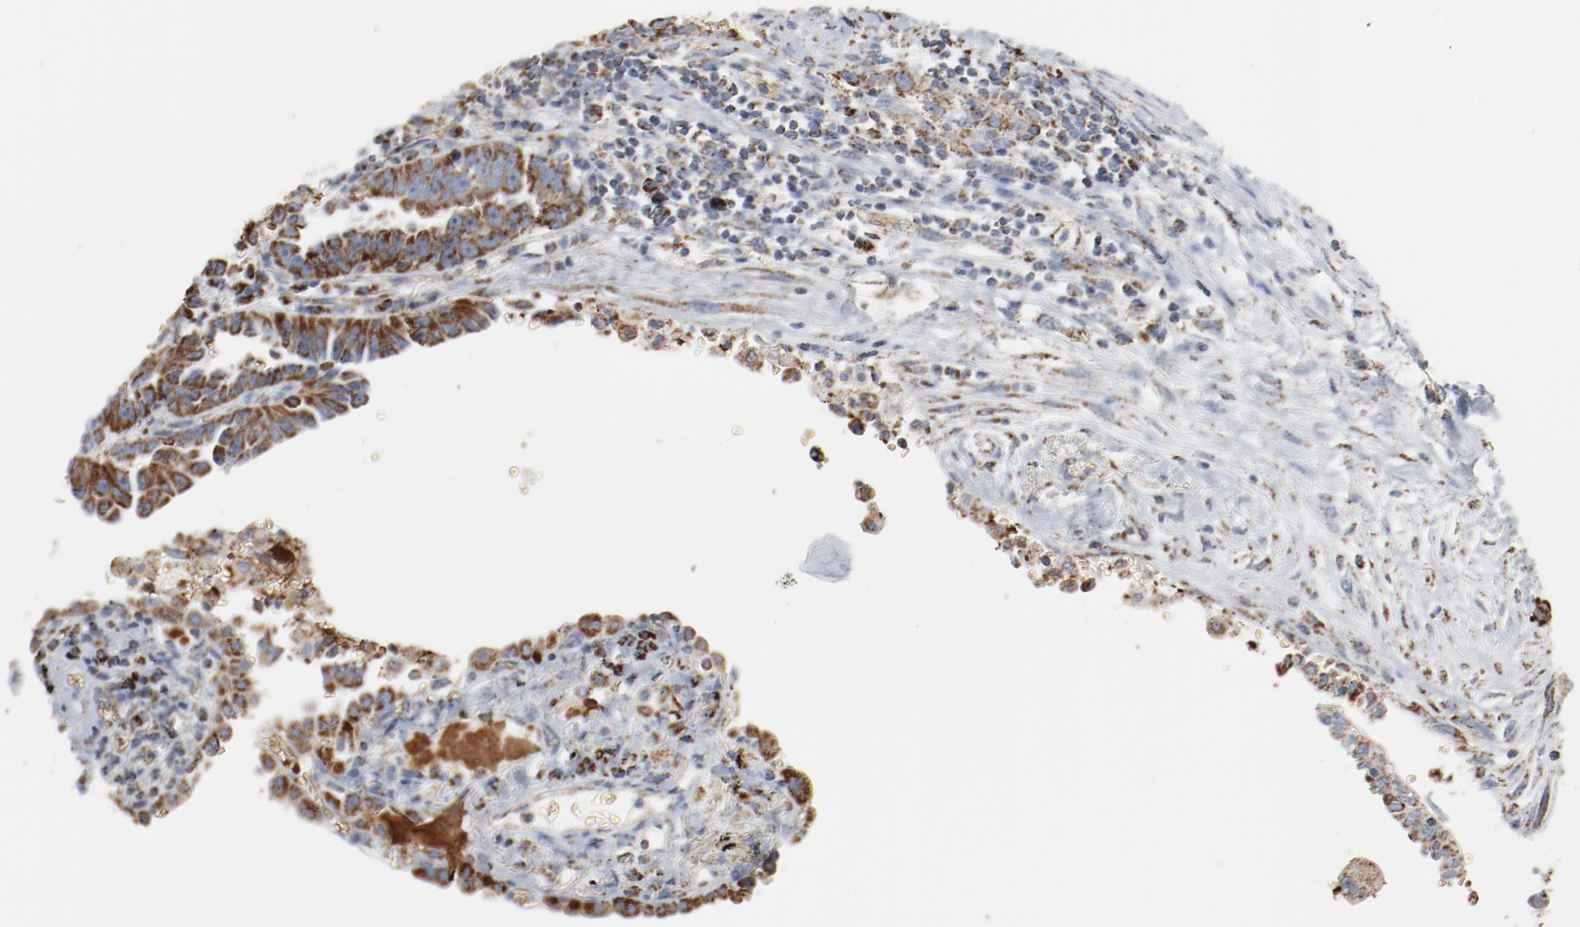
{"staining": {"intensity": "moderate", "quantity": ">75%", "location": "cytoplasmic/membranous"}, "tissue": "lung cancer", "cell_type": "Tumor cells", "image_type": "cancer", "snomed": [{"axis": "morphology", "description": "Adenocarcinoma, NOS"}, {"axis": "topography", "description": "Lung"}], "caption": "Immunohistochemistry histopathology image of lung adenocarcinoma stained for a protein (brown), which displays medium levels of moderate cytoplasmic/membranous expression in about >75% of tumor cells.", "gene": "NDUFB8", "patient": {"sex": "female", "age": 64}}